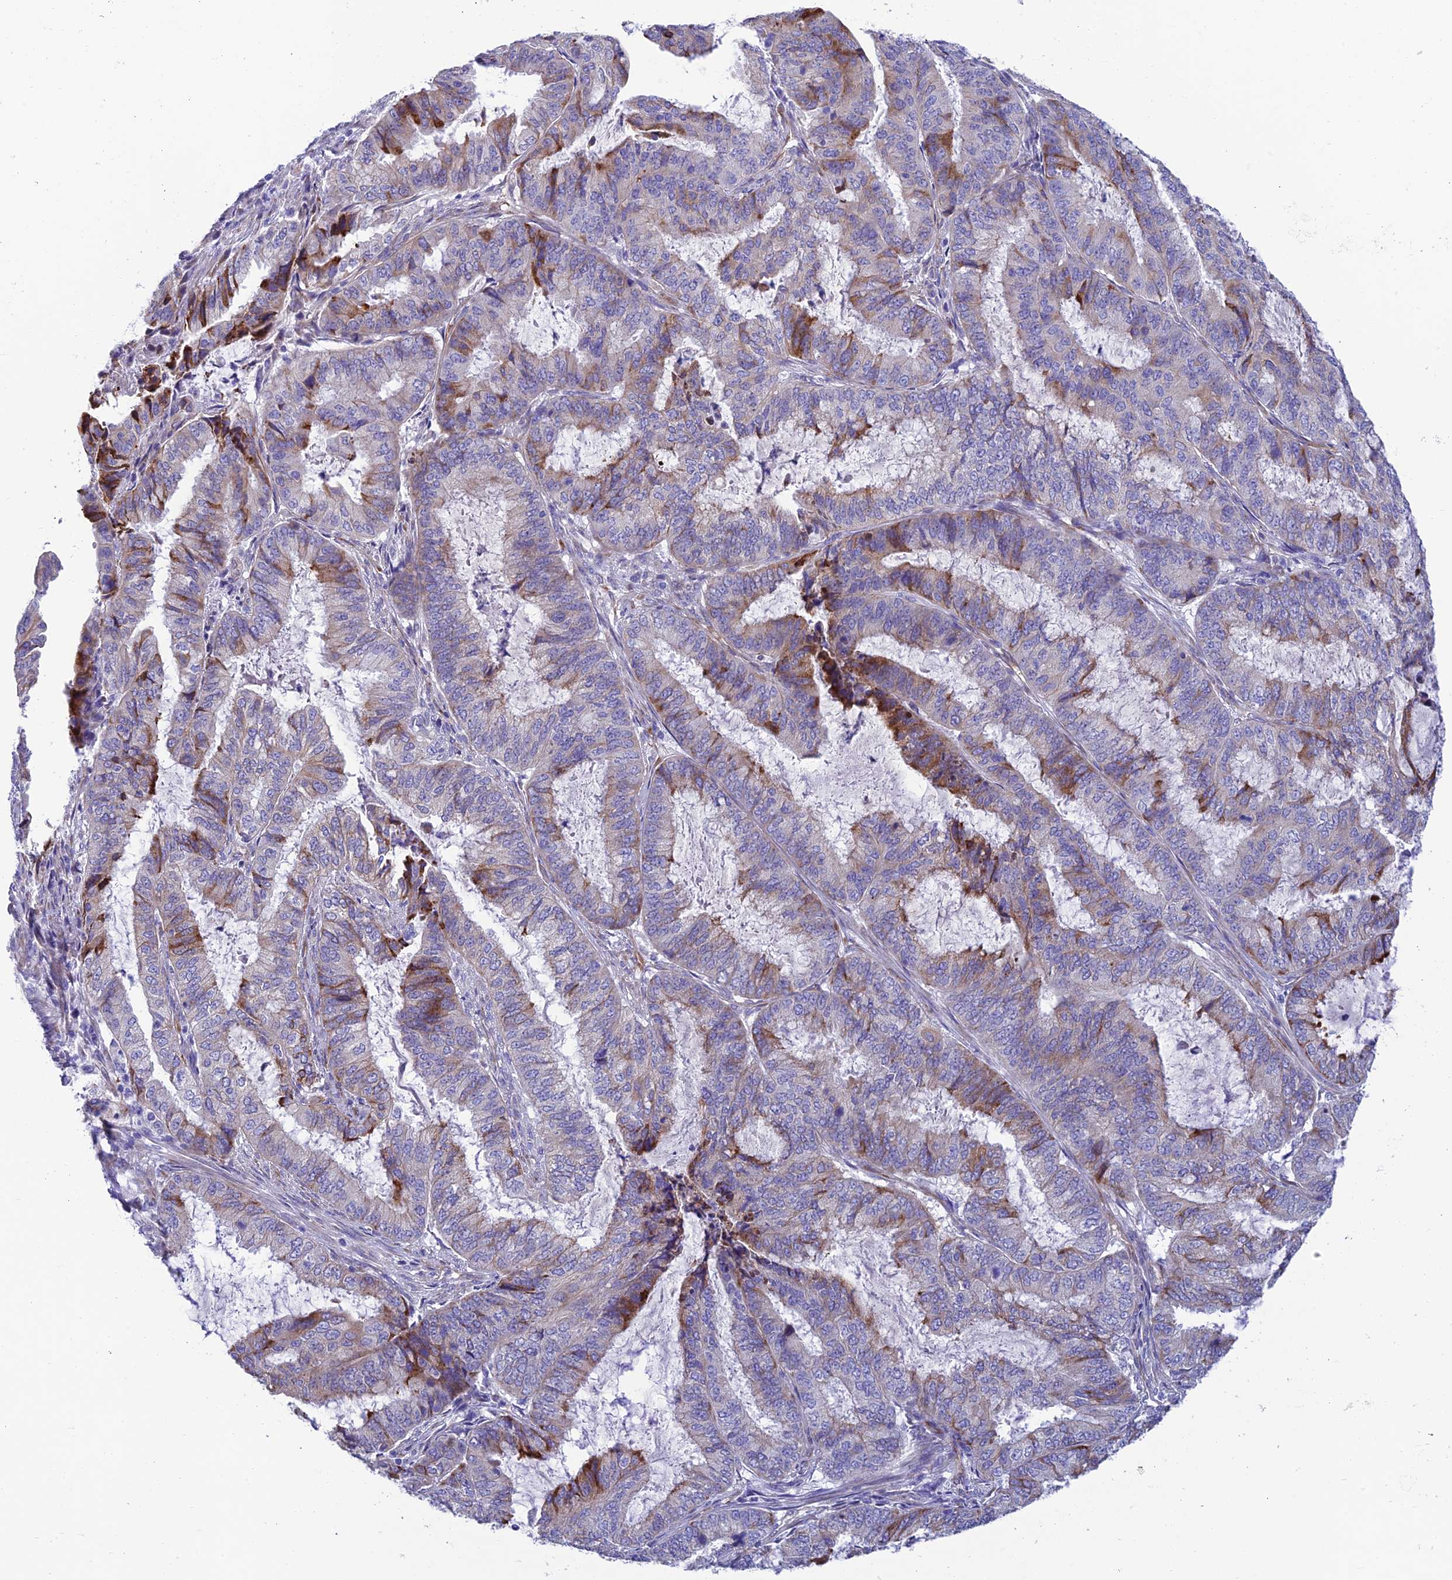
{"staining": {"intensity": "strong", "quantity": "<25%", "location": "cytoplasmic/membranous"}, "tissue": "endometrial cancer", "cell_type": "Tumor cells", "image_type": "cancer", "snomed": [{"axis": "morphology", "description": "Adenocarcinoma, NOS"}, {"axis": "topography", "description": "Endometrium"}], "caption": "Immunohistochemistry (IHC) of human endometrial cancer (adenocarcinoma) shows medium levels of strong cytoplasmic/membranous expression in about <25% of tumor cells.", "gene": "MACIR", "patient": {"sex": "female", "age": 51}}